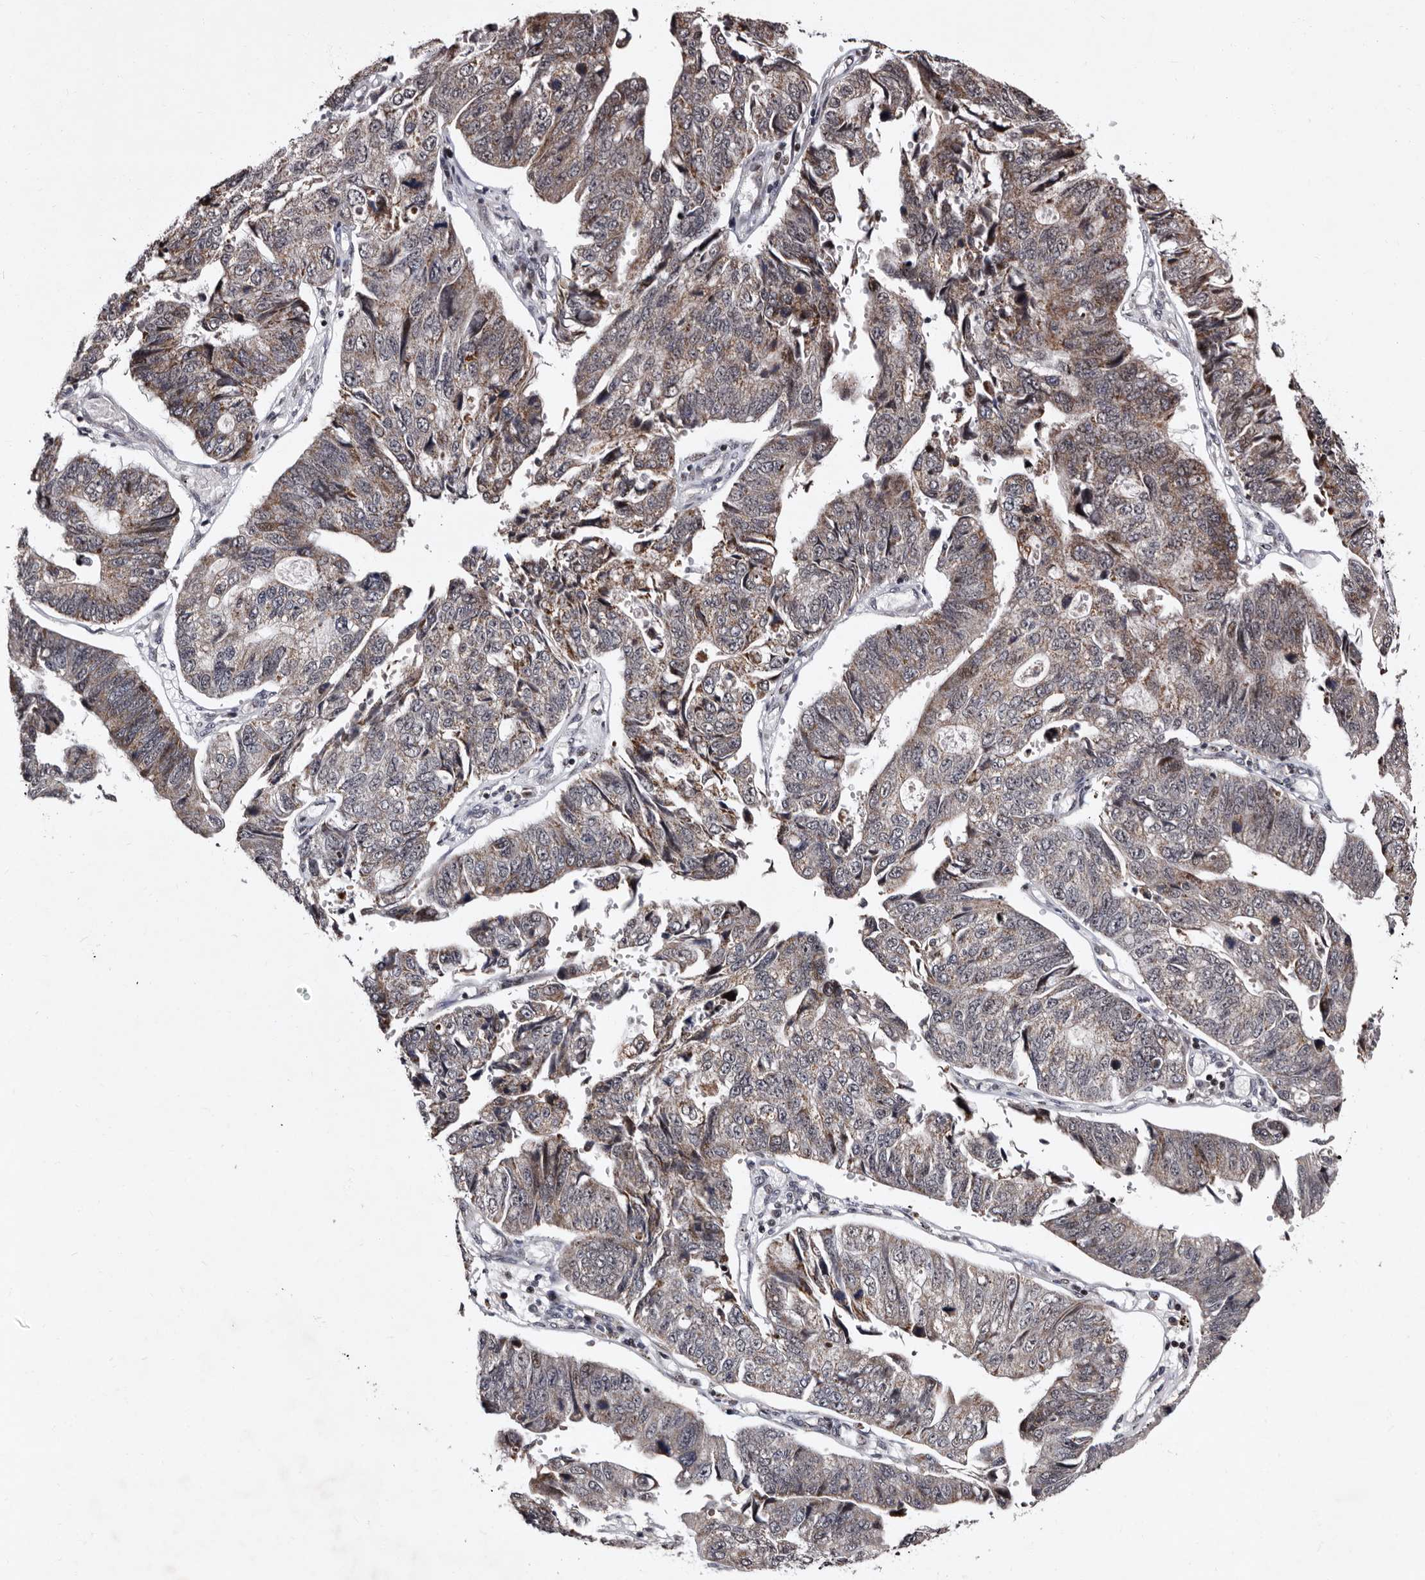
{"staining": {"intensity": "weak", "quantity": ">75%", "location": "cytoplasmic/membranous"}, "tissue": "stomach cancer", "cell_type": "Tumor cells", "image_type": "cancer", "snomed": [{"axis": "morphology", "description": "Adenocarcinoma, NOS"}, {"axis": "topography", "description": "Stomach"}], "caption": "IHC staining of stomach adenocarcinoma, which demonstrates low levels of weak cytoplasmic/membranous positivity in about >75% of tumor cells indicating weak cytoplasmic/membranous protein positivity. The staining was performed using DAB (3,3'-diaminobenzidine) (brown) for protein detection and nuclei were counterstained in hematoxylin (blue).", "gene": "TNKS", "patient": {"sex": "male", "age": 59}}